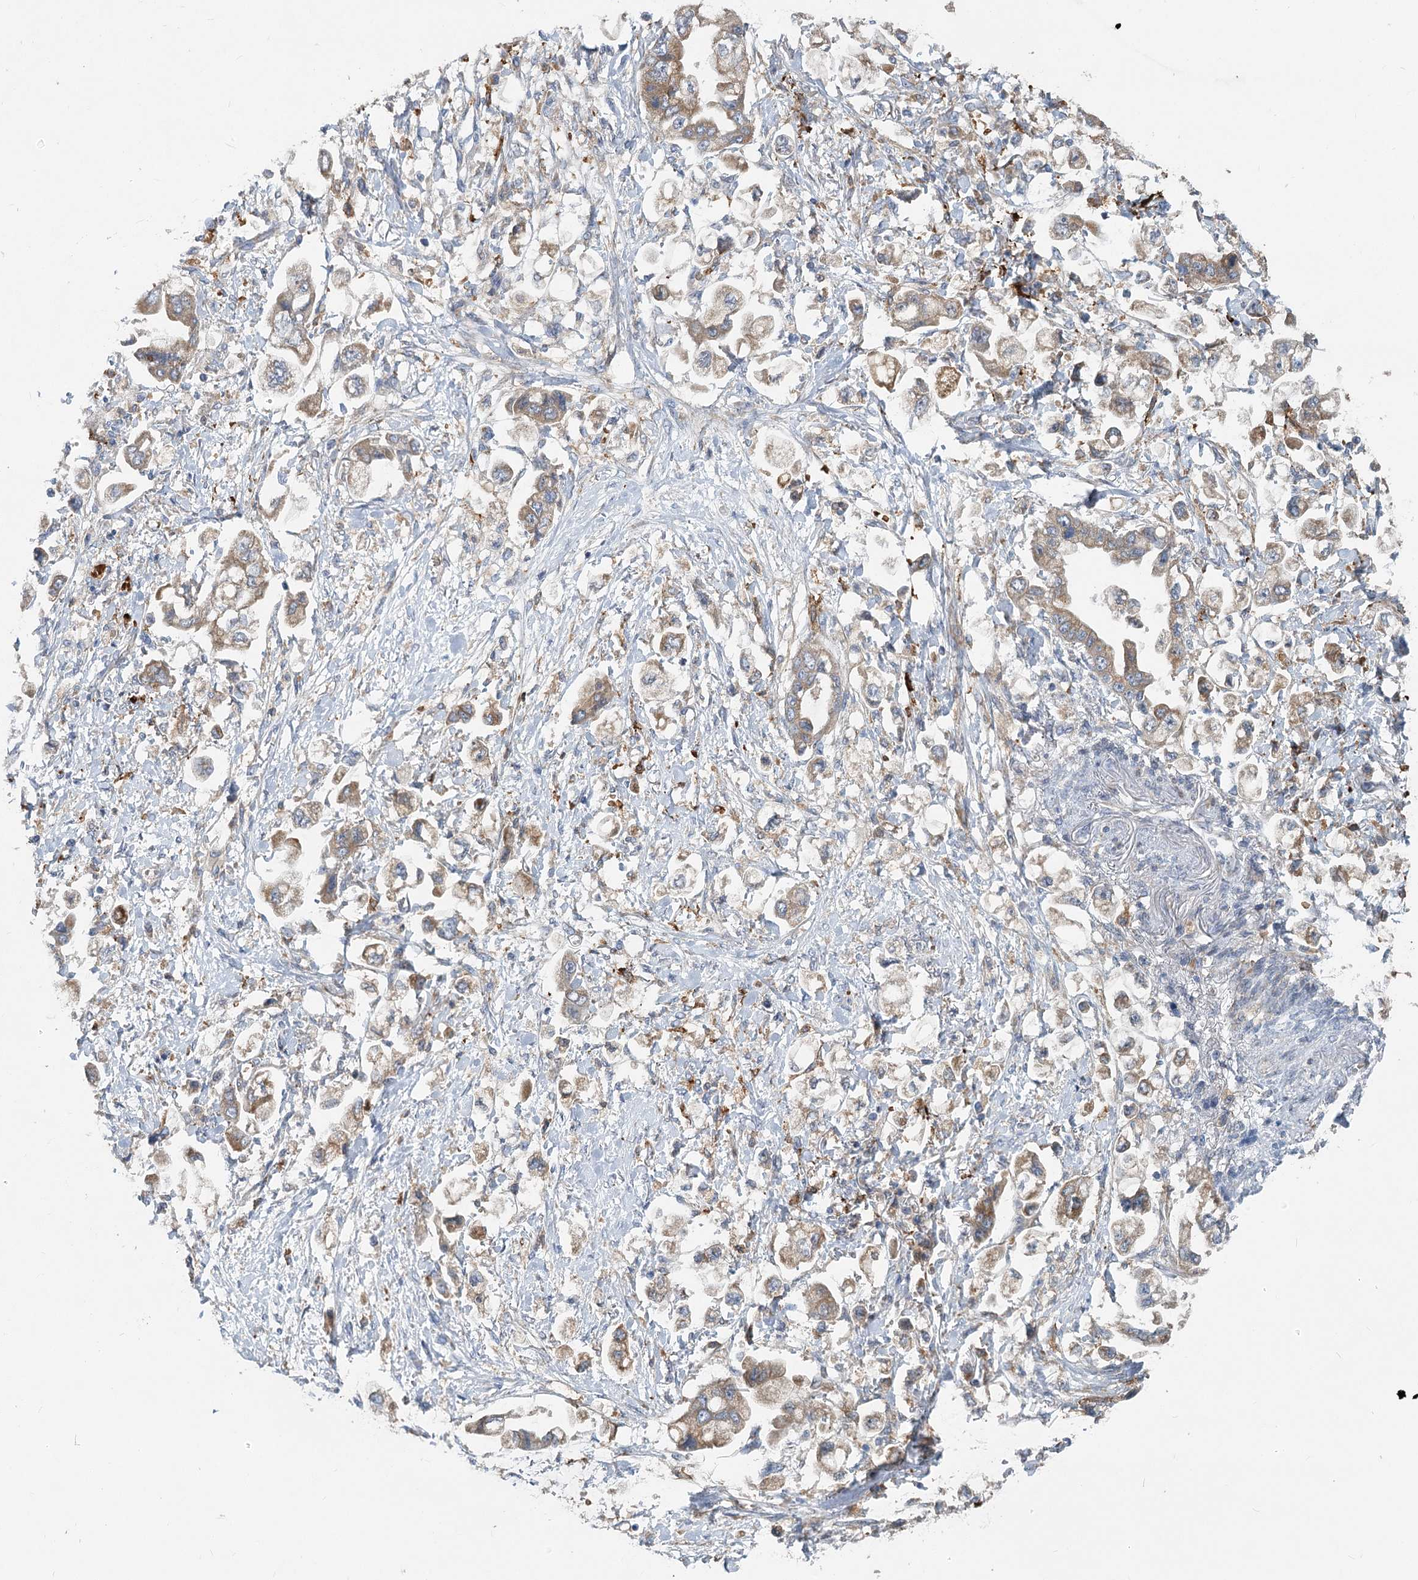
{"staining": {"intensity": "weak", "quantity": ">75%", "location": "cytoplasmic/membranous"}, "tissue": "stomach cancer", "cell_type": "Tumor cells", "image_type": "cancer", "snomed": [{"axis": "morphology", "description": "Adenocarcinoma, NOS"}, {"axis": "topography", "description": "Stomach"}], "caption": "High-power microscopy captured an immunohistochemistry histopathology image of adenocarcinoma (stomach), revealing weak cytoplasmic/membranous staining in approximately >75% of tumor cells.", "gene": "CIB4", "patient": {"sex": "male", "age": 62}}